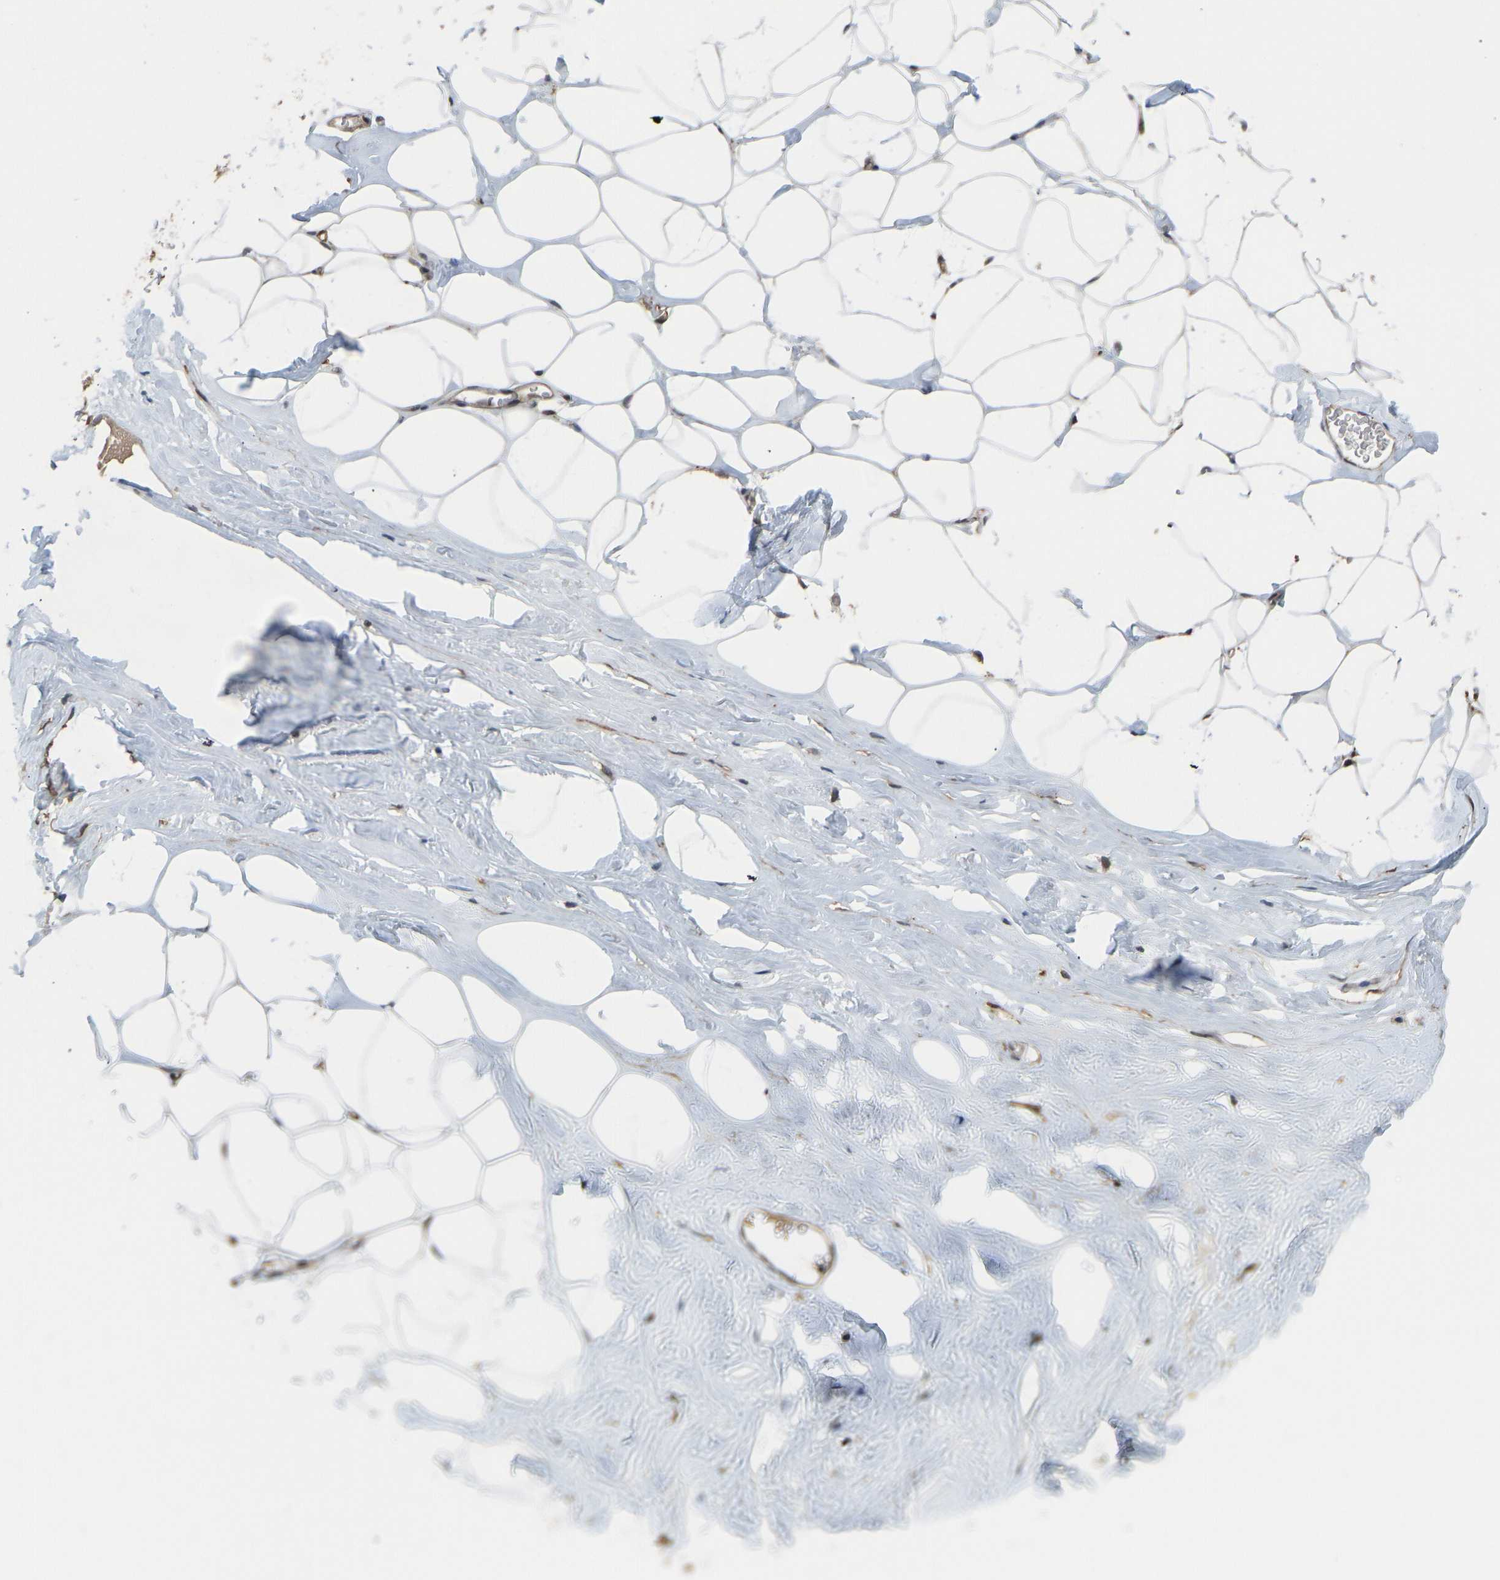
{"staining": {"intensity": "moderate", "quantity": ">75%", "location": "cytoplasmic/membranous"}, "tissue": "adipose tissue", "cell_type": "Adipocytes", "image_type": "normal", "snomed": [{"axis": "morphology", "description": "Normal tissue, NOS"}, {"axis": "morphology", "description": "Fibrosis, NOS"}, {"axis": "topography", "description": "Breast"}, {"axis": "topography", "description": "Adipose tissue"}], "caption": "Immunohistochemistry (IHC) staining of normal adipose tissue, which displays medium levels of moderate cytoplasmic/membranous staining in approximately >75% of adipocytes indicating moderate cytoplasmic/membranous protein staining. The staining was performed using DAB (3,3'-diaminobenzidine) (brown) for protein detection and nuclei were counterstained in hematoxylin (blue).", "gene": "CCT8", "patient": {"sex": "female", "age": 39}}